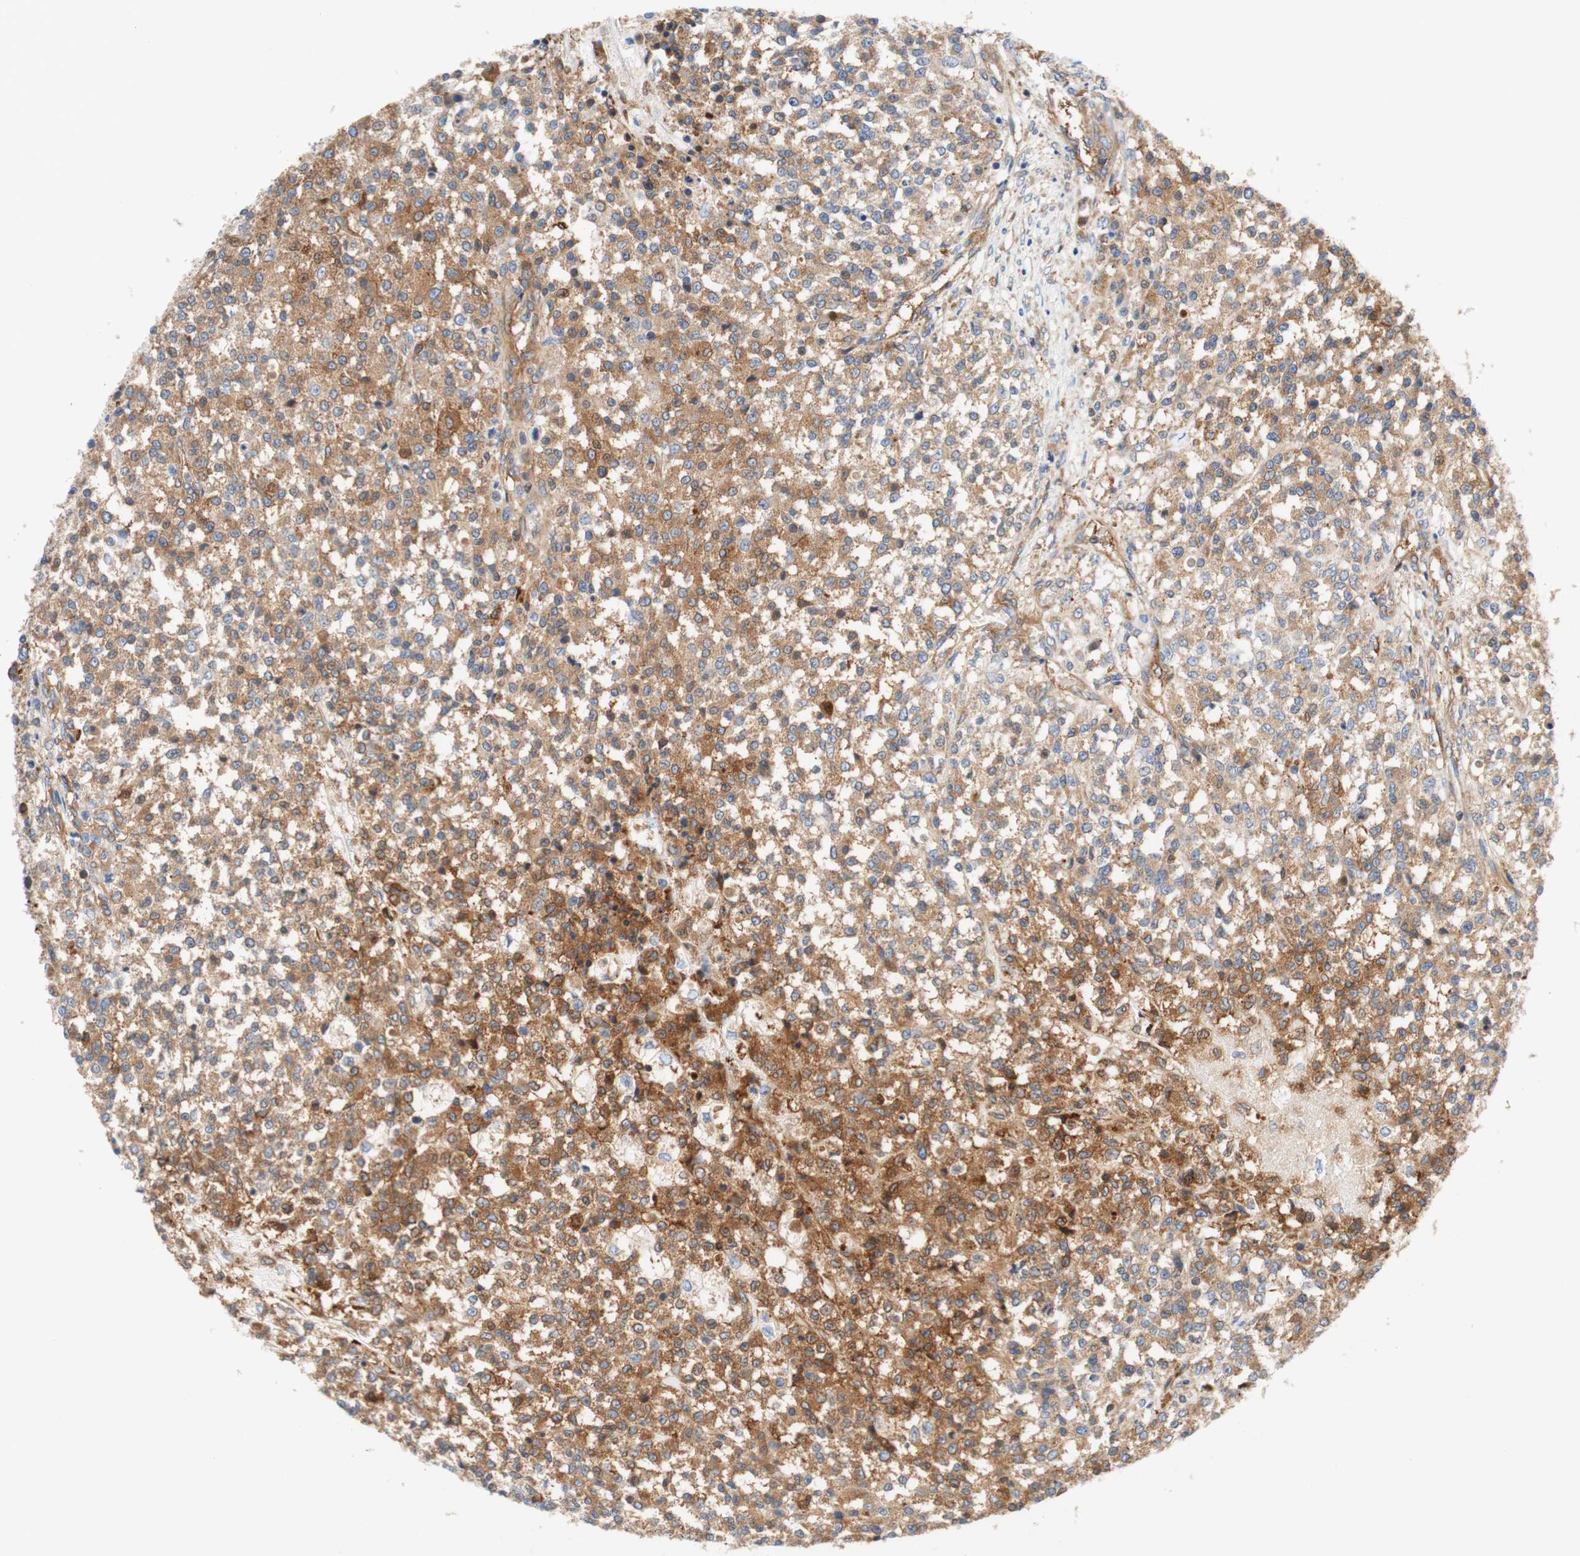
{"staining": {"intensity": "moderate", "quantity": "25%-75%", "location": "cytoplasmic/membranous"}, "tissue": "testis cancer", "cell_type": "Tumor cells", "image_type": "cancer", "snomed": [{"axis": "morphology", "description": "Seminoma, NOS"}, {"axis": "topography", "description": "Testis"}], "caption": "A histopathology image of human seminoma (testis) stained for a protein shows moderate cytoplasmic/membranous brown staining in tumor cells. The staining was performed using DAB, with brown indicating positive protein expression. Nuclei are stained blue with hematoxylin.", "gene": "STOM", "patient": {"sex": "male", "age": 59}}